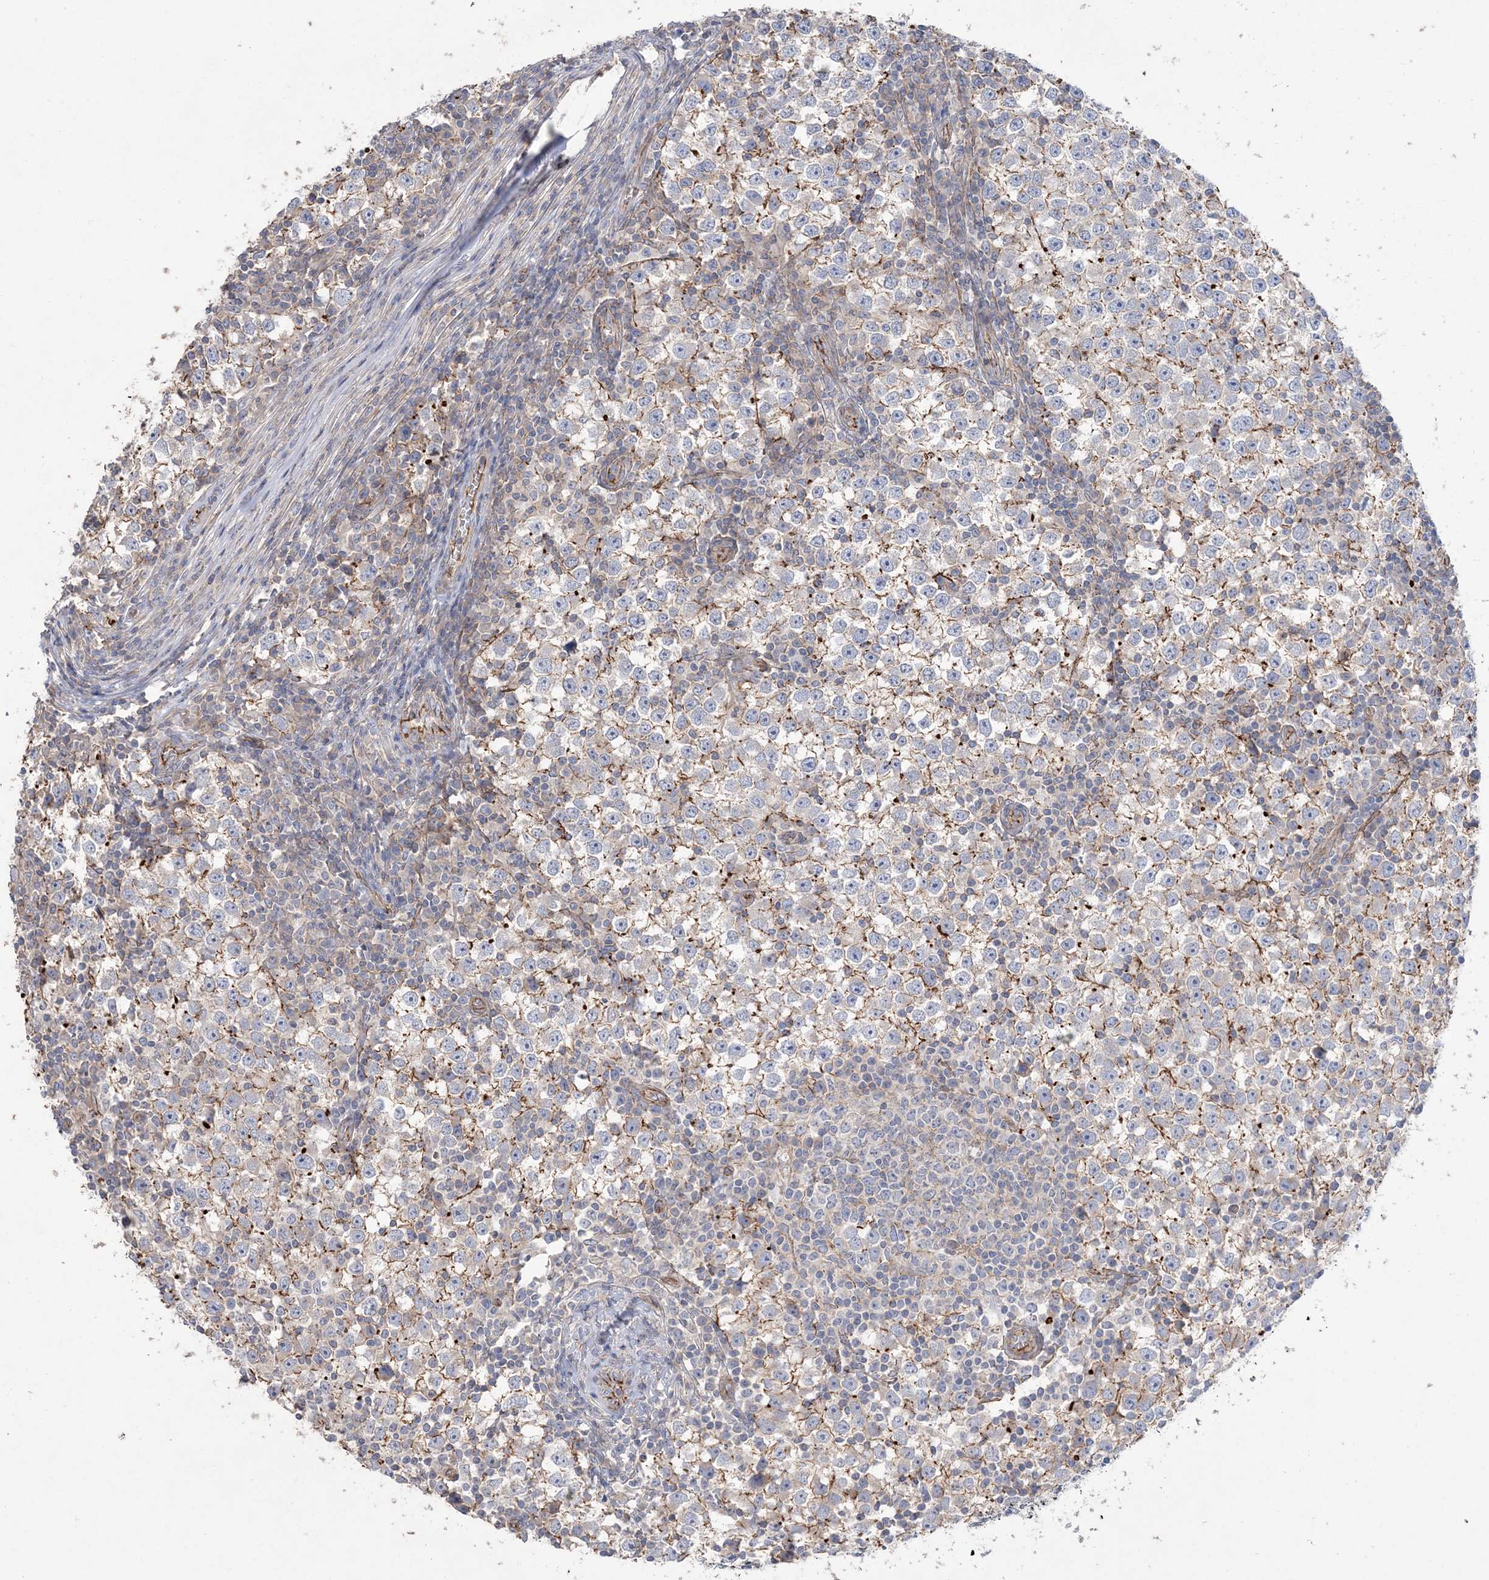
{"staining": {"intensity": "negative", "quantity": "none", "location": "none"}, "tissue": "testis cancer", "cell_type": "Tumor cells", "image_type": "cancer", "snomed": [{"axis": "morphology", "description": "Seminoma, NOS"}, {"axis": "topography", "description": "Testis"}], "caption": "Image shows no significant protein staining in tumor cells of testis cancer (seminoma).", "gene": "PIGC", "patient": {"sex": "male", "age": 65}}